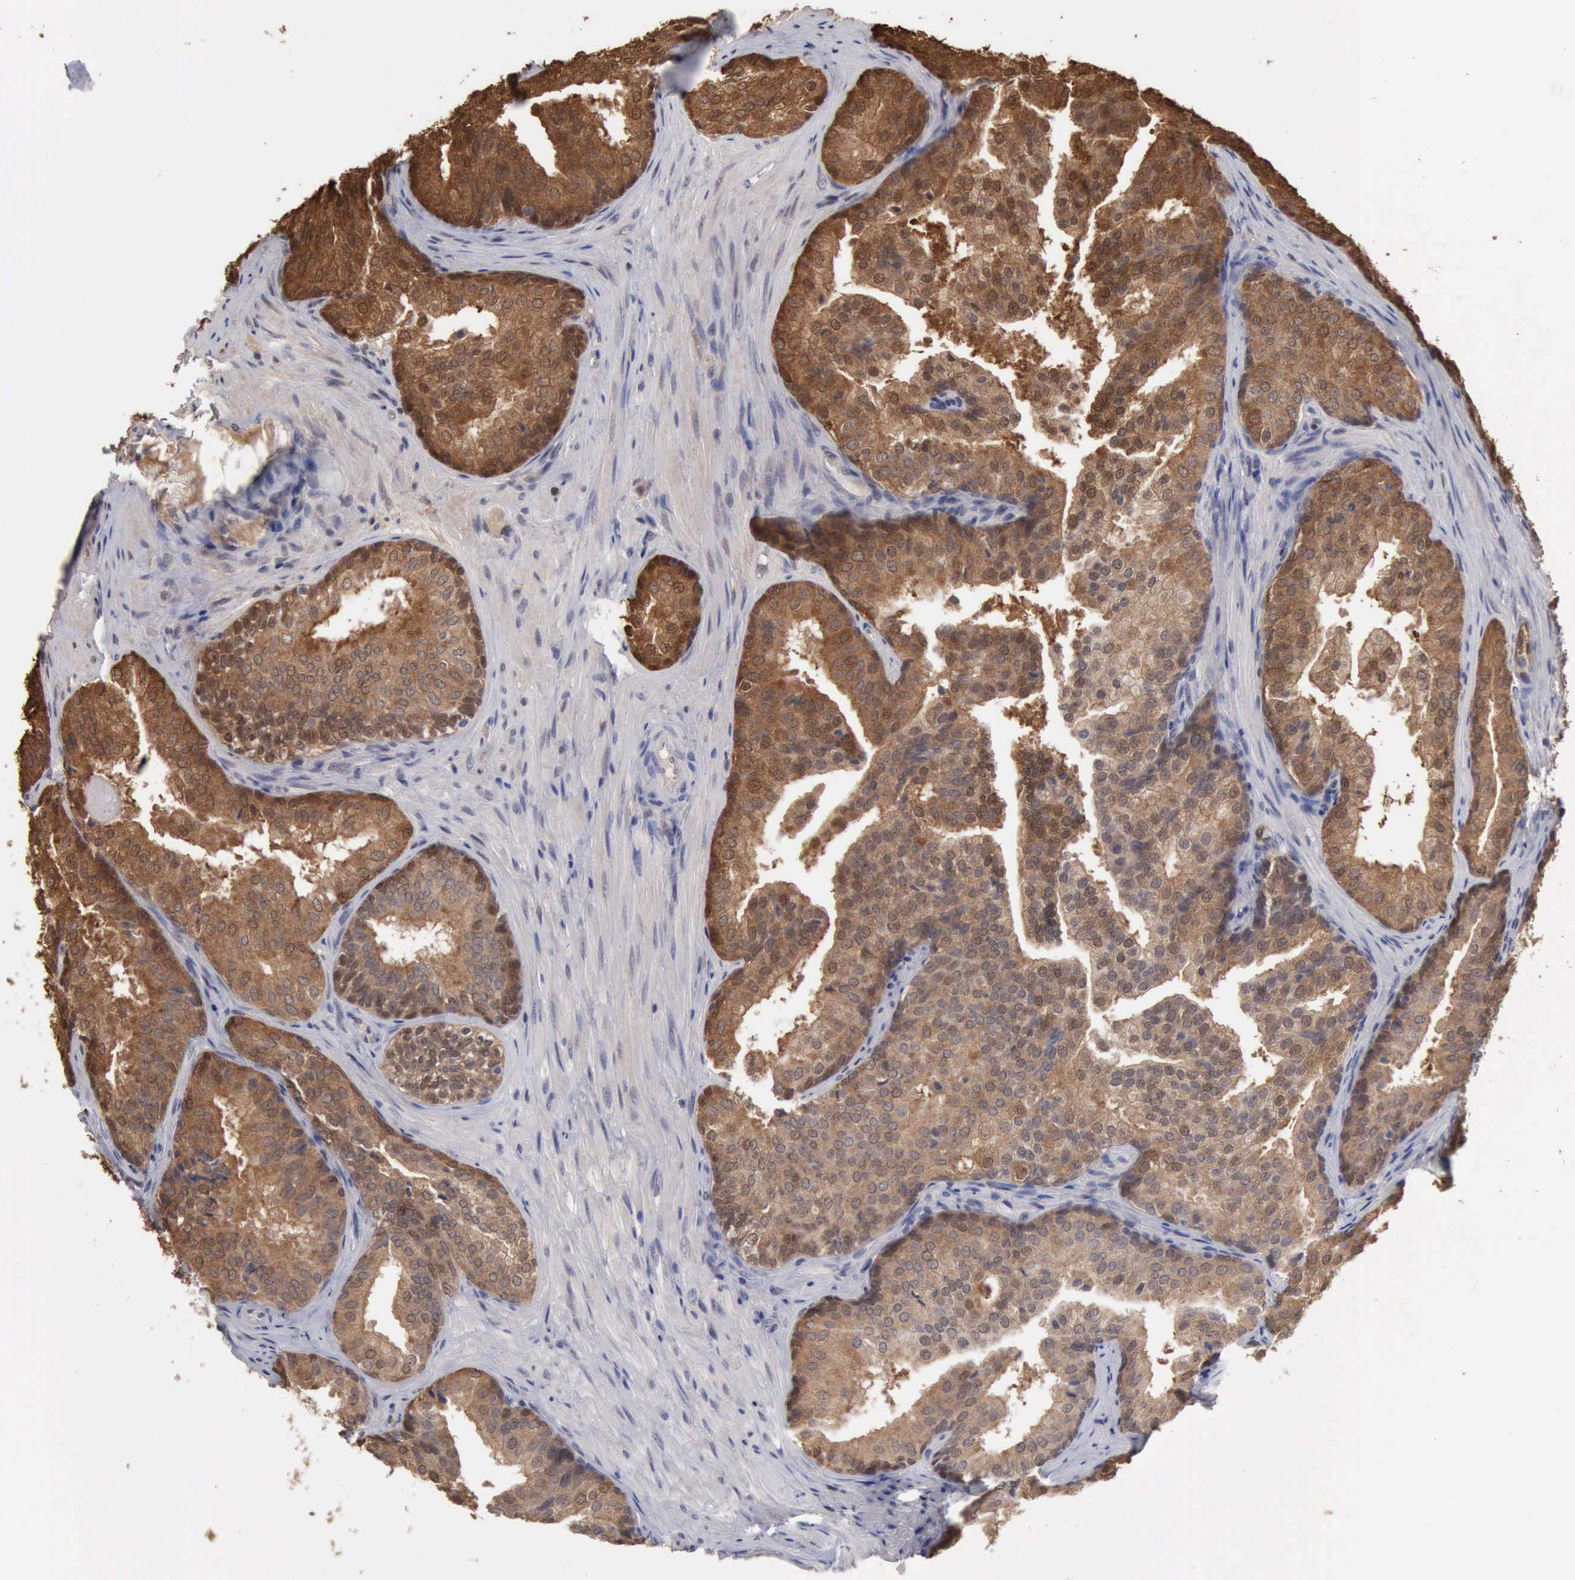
{"staining": {"intensity": "strong", "quantity": ">75%", "location": "cytoplasmic/membranous,nuclear"}, "tissue": "prostate cancer", "cell_type": "Tumor cells", "image_type": "cancer", "snomed": [{"axis": "morphology", "description": "Adenocarcinoma, Low grade"}, {"axis": "topography", "description": "Prostate"}], "caption": "Immunohistochemical staining of low-grade adenocarcinoma (prostate) reveals high levels of strong cytoplasmic/membranous and nuclear protein positivity in about >75% of tumor cells. Using DAB (3,3'-diaminobenzidine) (brown) and hematoxylin (blue) stains, captured at high magnification using brightfield microscopy.", "gene": "PTGR2", "patient": {"sex": "male", "age": 69}}